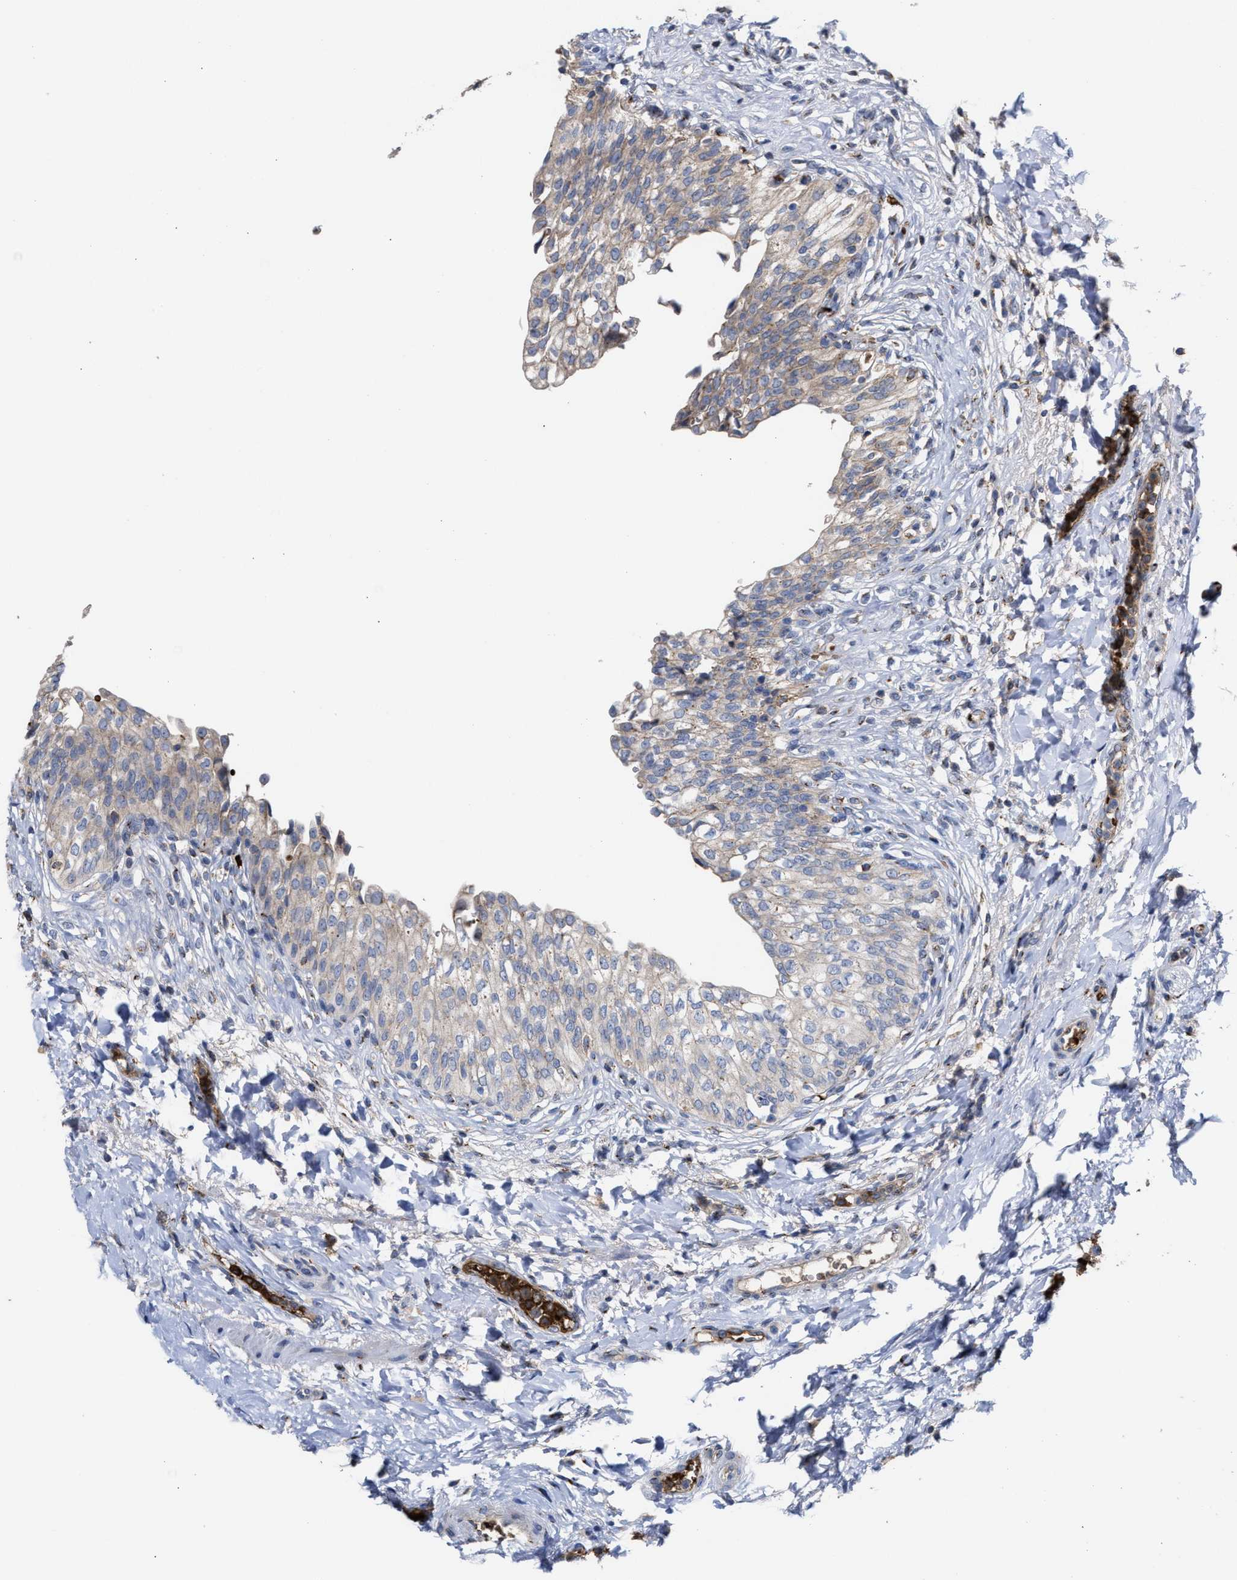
{"staining": {"intensity": "moderate", "quantity": "<25%", "location": "cytoplasmic/membranous"}, "tissue": "urinary bladder", "cell_type": "Urothelial cells", "image_type": "normal", "snomed": [{"axis": "morphology", "description": "Urothelial carcinoma, High grade"}, {"axis": "topography", "description": "Urinary bladder"}], "caption": "A photomicrograph of urinary bladder stained for a protein displays moderate cytoplasmic/membranous brown staining in urothelial cells.", "gene": "CCL2", "patient": {"sex": "male", "age": 46}}